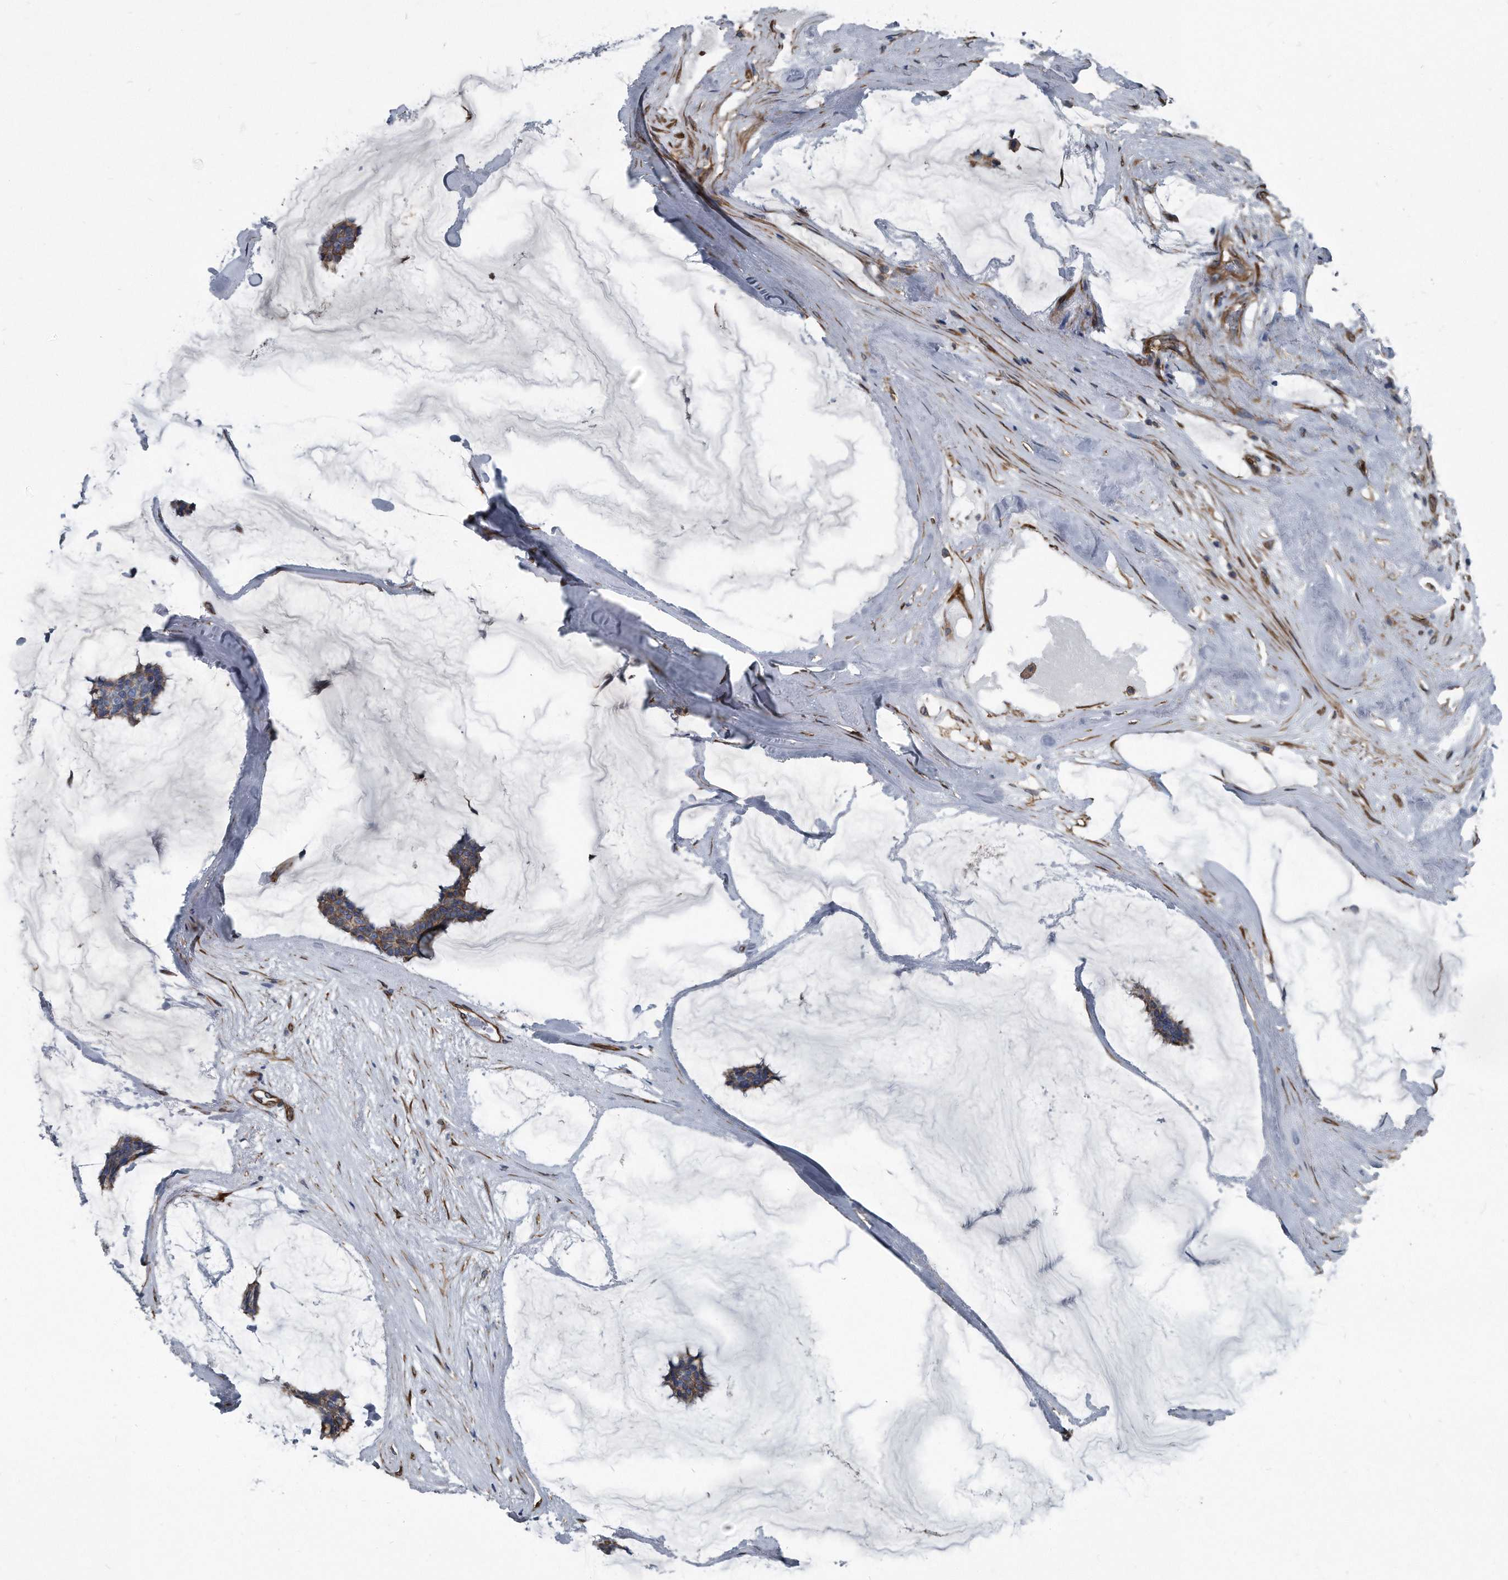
{"staining": {"intensity": "moderate", "quantity": "25%-75%", "location": "cytoplasmic/membranous"}, "tissue": "breast cancer", "cell_type": "Tumor cells", "image_type": "cancer", "snomed": [{"axis": "morphology", "description": "Duct carcinoma"}, {"axis": "topography", "description": "Breast"}], "caption": "Tumor cells exhibit medium levels of moderate cytoplasmic/membranous expression in about 25%-75% of cells in human breast cancer (infiltrating ductal carcinoma).", "gene": "PLEC", "patient": {"sex": "female", "age": 93}}